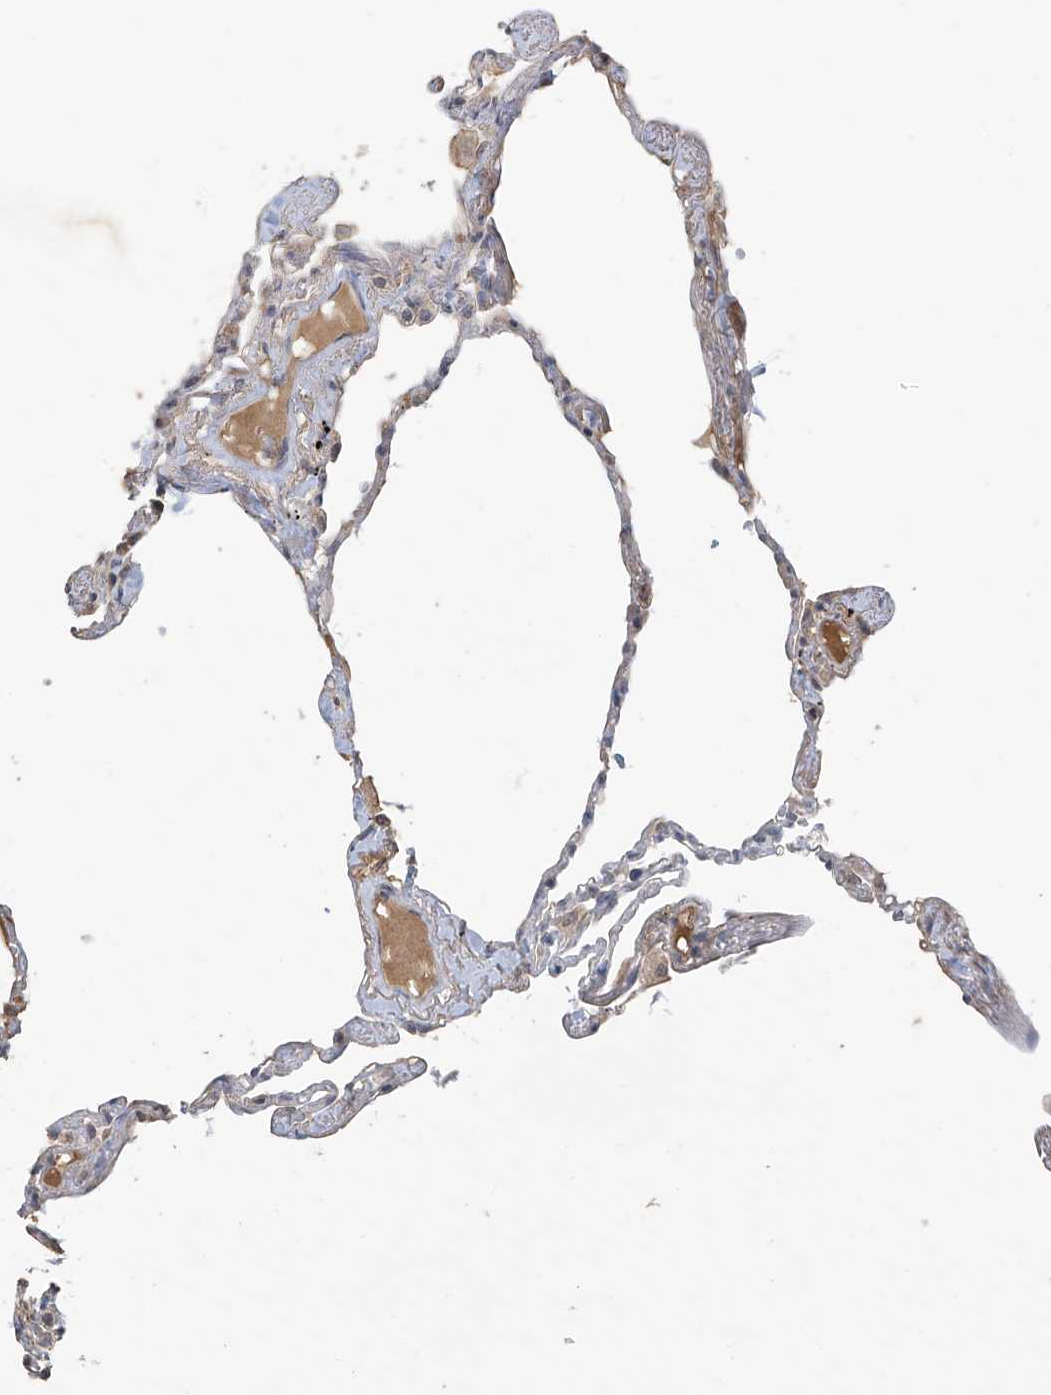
{"staining": {"intensity": "negative", "quantity": "none", "location": "none"}, "tissue": "lung", "cell_type": "Alveolar cells", "image_type": "normal", "snomed": [{"axis": "morphology", "description": "Normal tissue, NOS"}, {"axis": "topography", "description": "Lung"}], "caption": "Immunohistochemistry (IHC) micrograph of unremarkable lung: human lung stained with DAB (3,3'-diaminobenzidine) exhibits no significant protein expression in alveolar cells.", "gene": "SLFN14", "patient": {"sex": "female", "age": 67}}